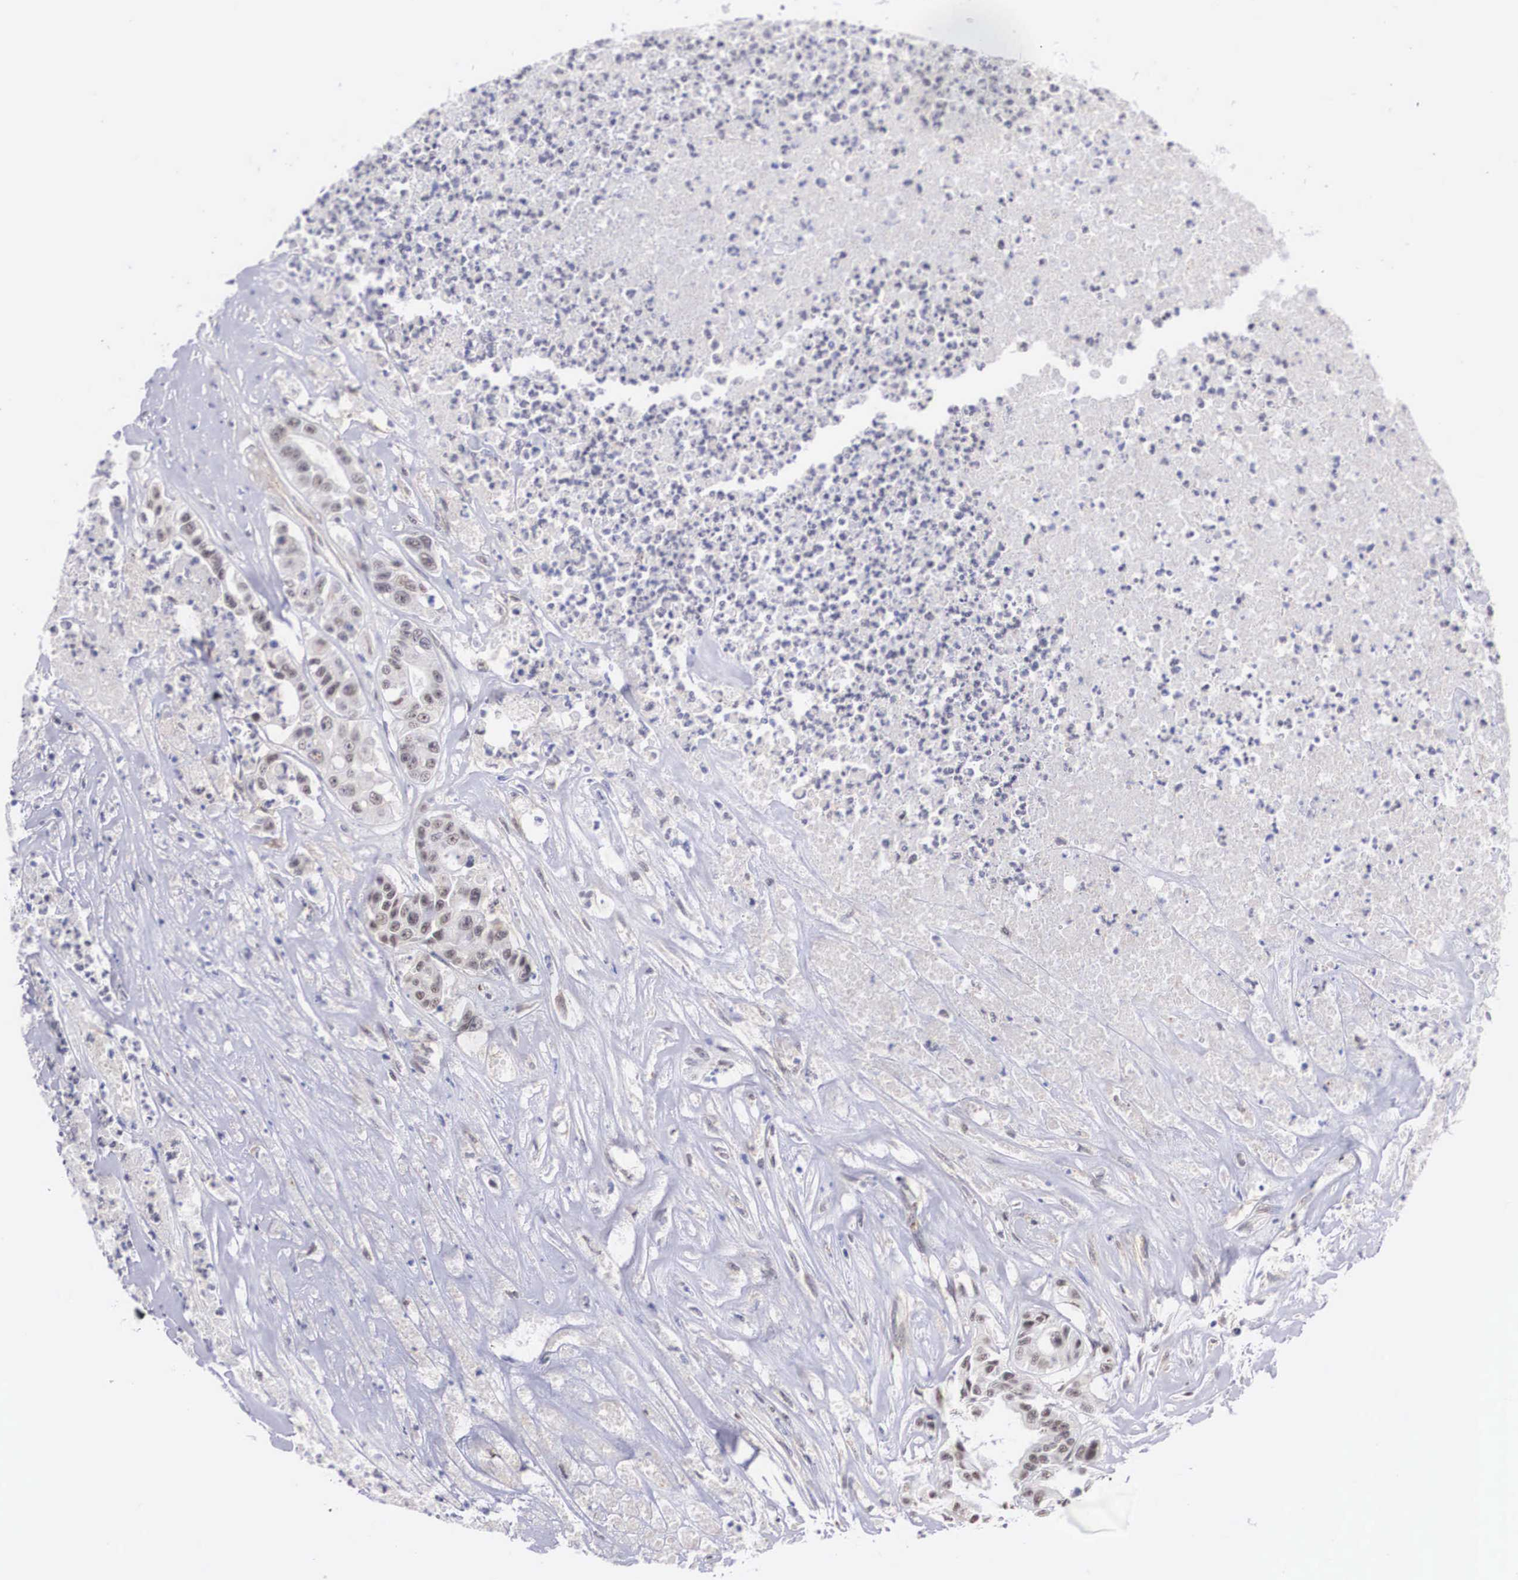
{"staining": {"intensity": "negative", "quantity": "none", "location": "none"}, "tissue": "colorectal cancer", "cell_type": "Tumor cells", "image_type": "cancer", "snomed": [{"axis": "morphology", "description": "Adenocarcinoma, NOS"}, {"axis": "topography", "description": "Colon"}], "caption": "Immunohistochemical staining of human colorectal adenocarcinoma displays no significant expression in tumor cells. (DAB (3,3'-diaminobenzidine) IHC with hematoxylin counter stain).", "gene": "NR4A2", "patient": {"sex": "female", "age": 70}}